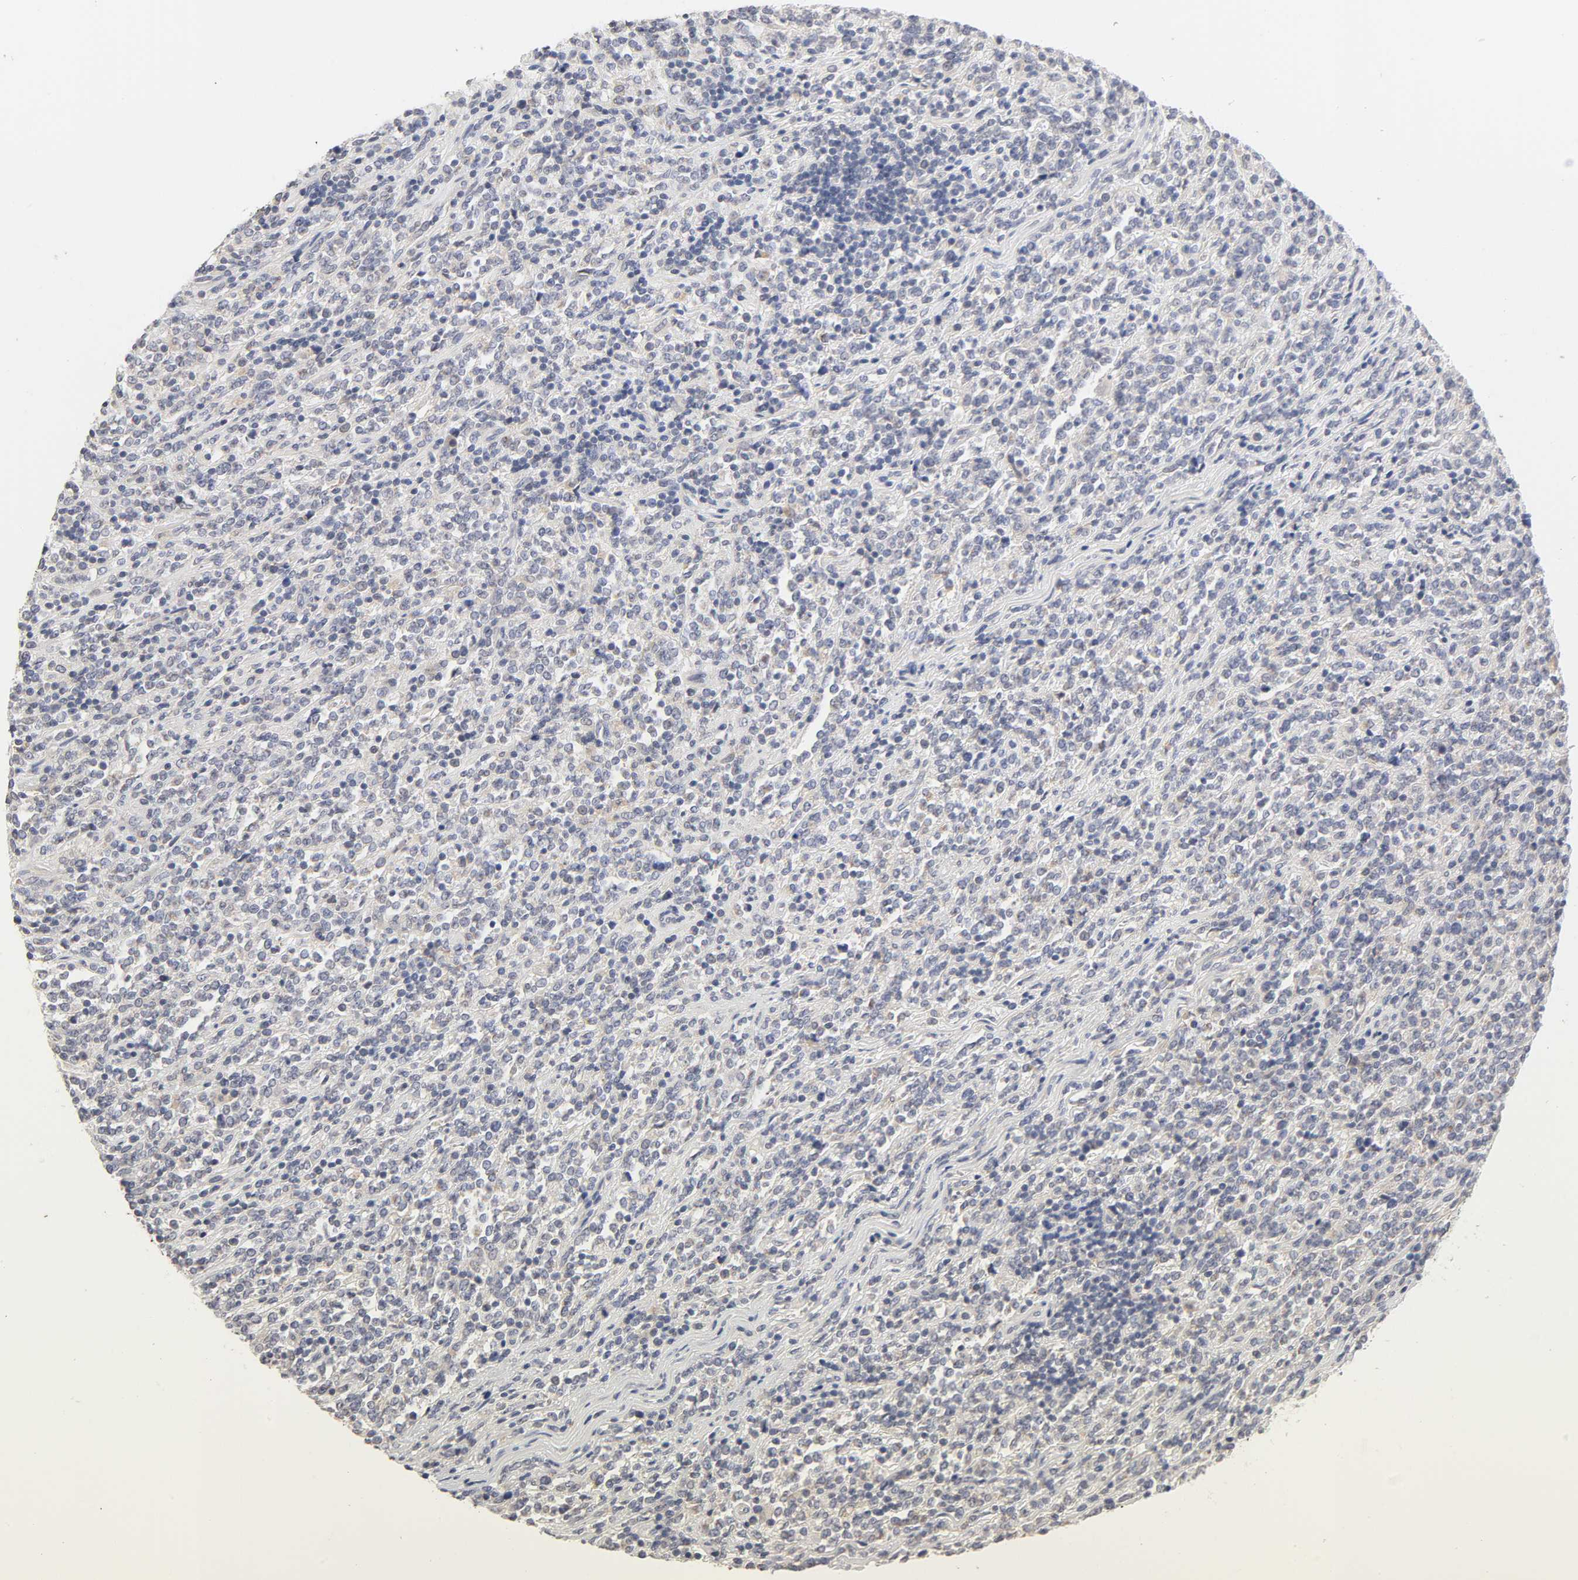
{"staining": {"intensity": "weak", "quantity": "<25%", "location": "cytoplasmic/membranous"}, "tissue": "lymphoma", "cell_type": "Tumor cells", "image_type": "cancer", "snomed": [{"axis": "morphology", "description": "Malignant lymphoma, non-Hodgkin's type, High grade"}, {"axis": "topography", "description": "Soft tissue"}], "caption": "Tumor cells are negative for brown protein staining in lymphoma.", "gene": "CXADR", "patient": {"sex": "male", "age": 18}}